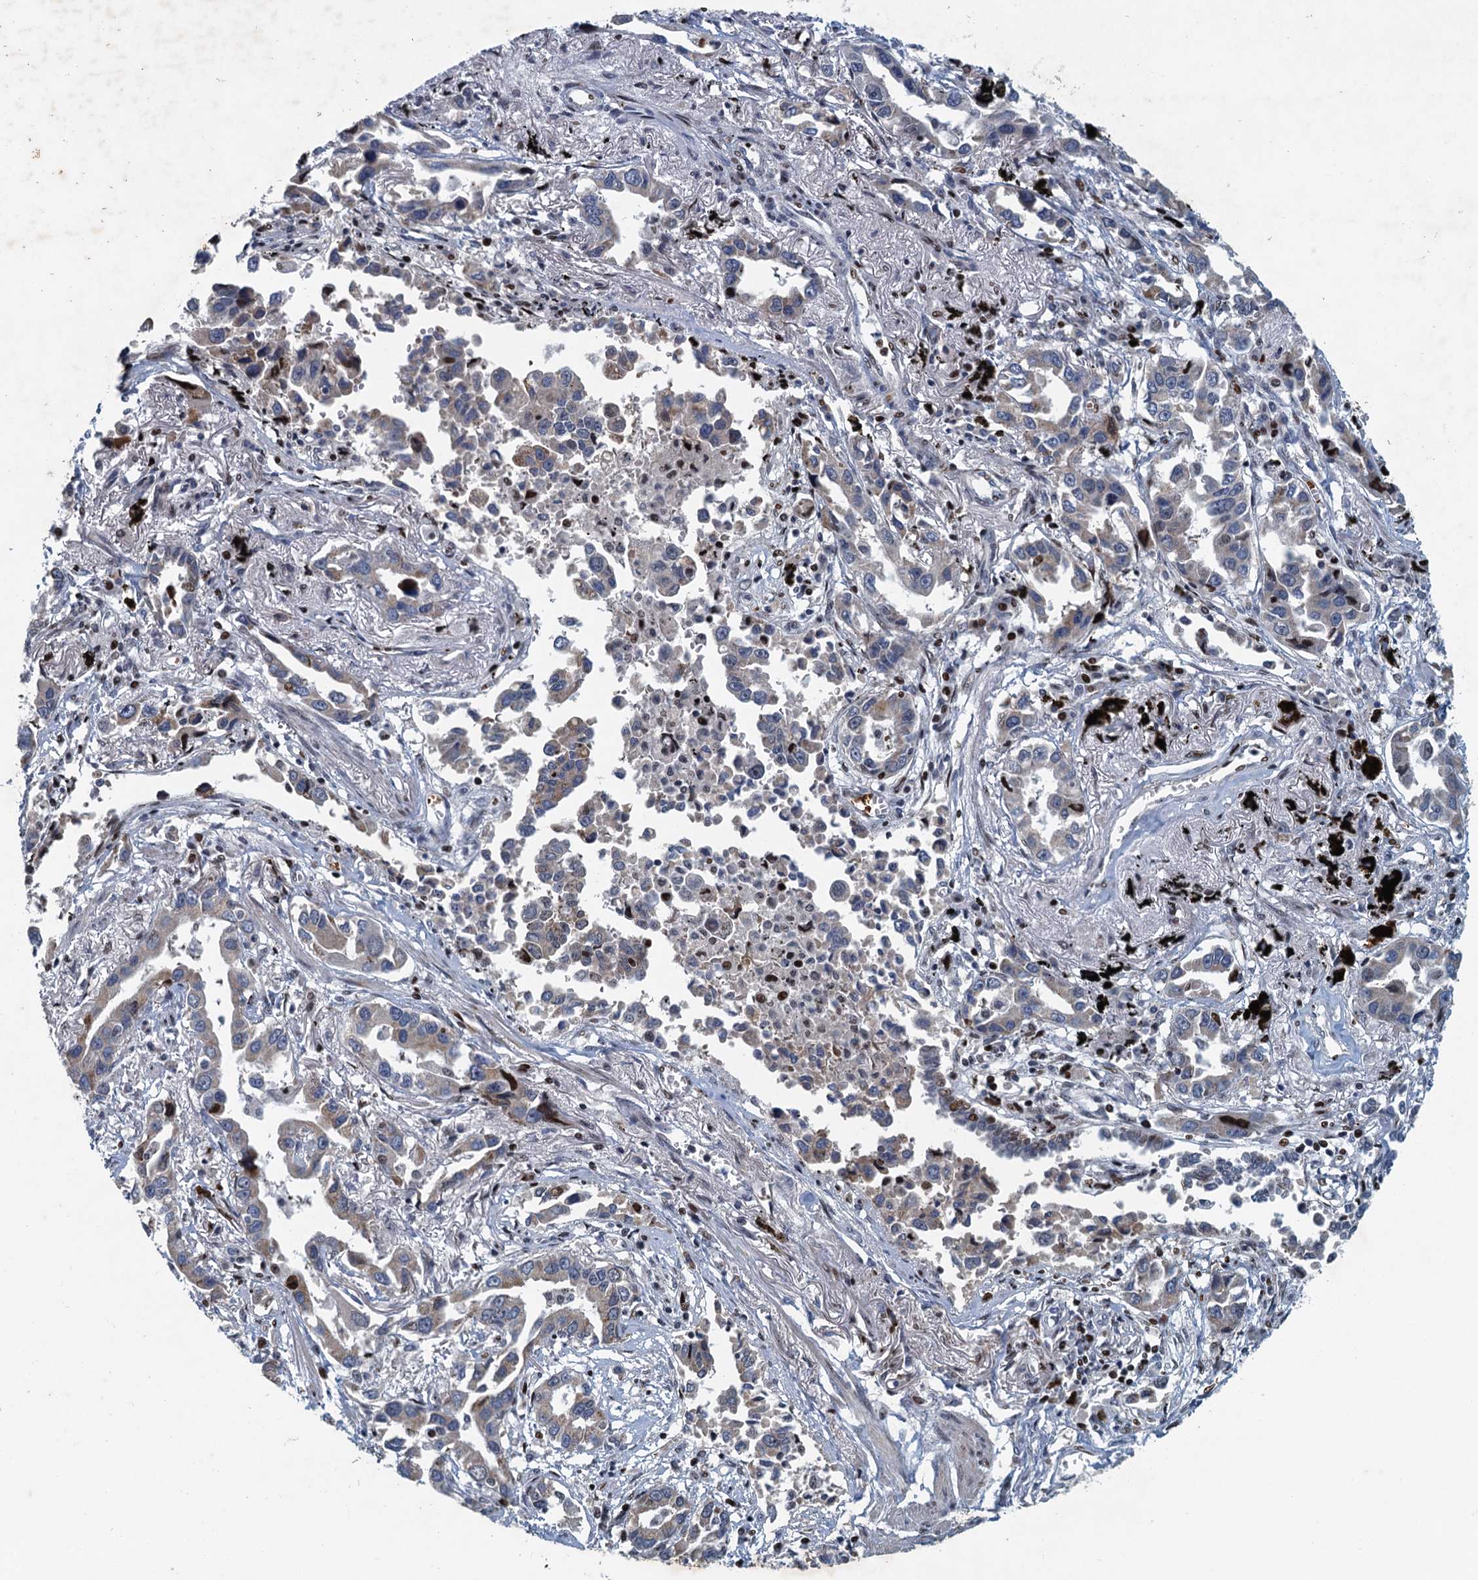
{"staining": {"intensity": "moderate", "quantity": "25%-75%", "location": "cytoplasmic/membranous"}, "tissue": "lung cancer", "cell_type": "Tumor cells", "image_type": "cancer", "snomed": [{"axis": "morphology", "description": "Adenocarcinoma, NOS"}, {"axis": "topography", "description": "Lung"}], "caption": "This image demonstrates lung cancer (adenocarcinoma) stained with IHC to label a protein in brown. The cytoplasmic/membranous of tumor cells show moderate positivity for the protein. Nuclei are counter-stained blue.", "gene": "ANKRD13D", "patient": {"sex": "male", "age": 67}}